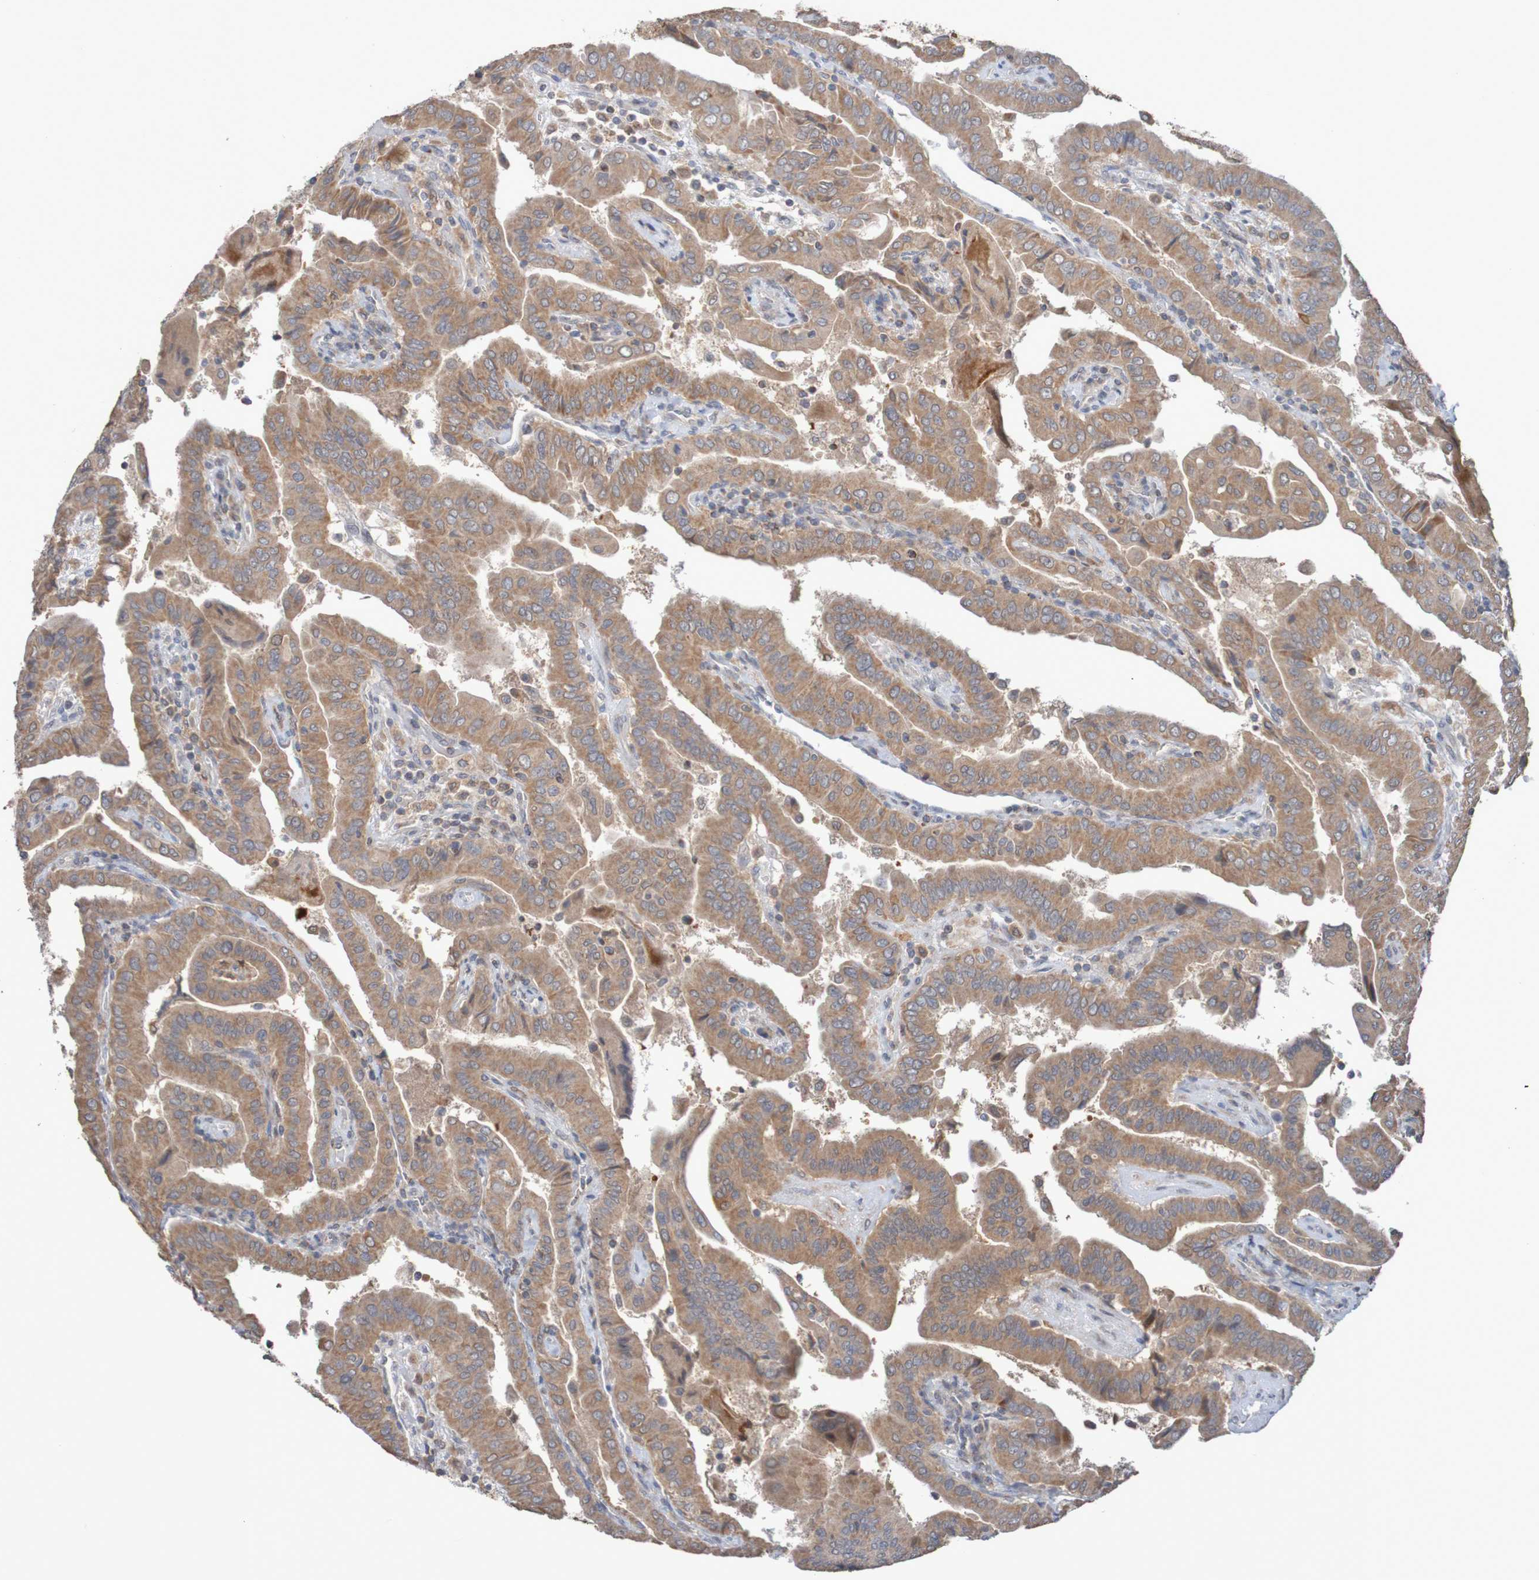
{"staining": {"intensity": "moderate", "quantity": ">75%", "location": "cytoplasmic/membranous"}, "tissue": "thyroid cancer", "cell_type": "Tumor cells", "image_type": "cancer", "snomed": [{"axis": "morphology", "description": "Papillary adenocarcinoma, NOS"}, {"axis": "topography", "description": "Thyroid gland"}], "caption": "Immunohistochemical staining of human thyroid papillary adenocarcinoma shows medium levels of moderate cytoplasmic/membranous protein staining in approximately >75% of tumor cells. (DAB = brown stain, brightfield microscopy at high magnification).", "gene": "C3orf18", "patient": {"sex": "male", "age": 33}}